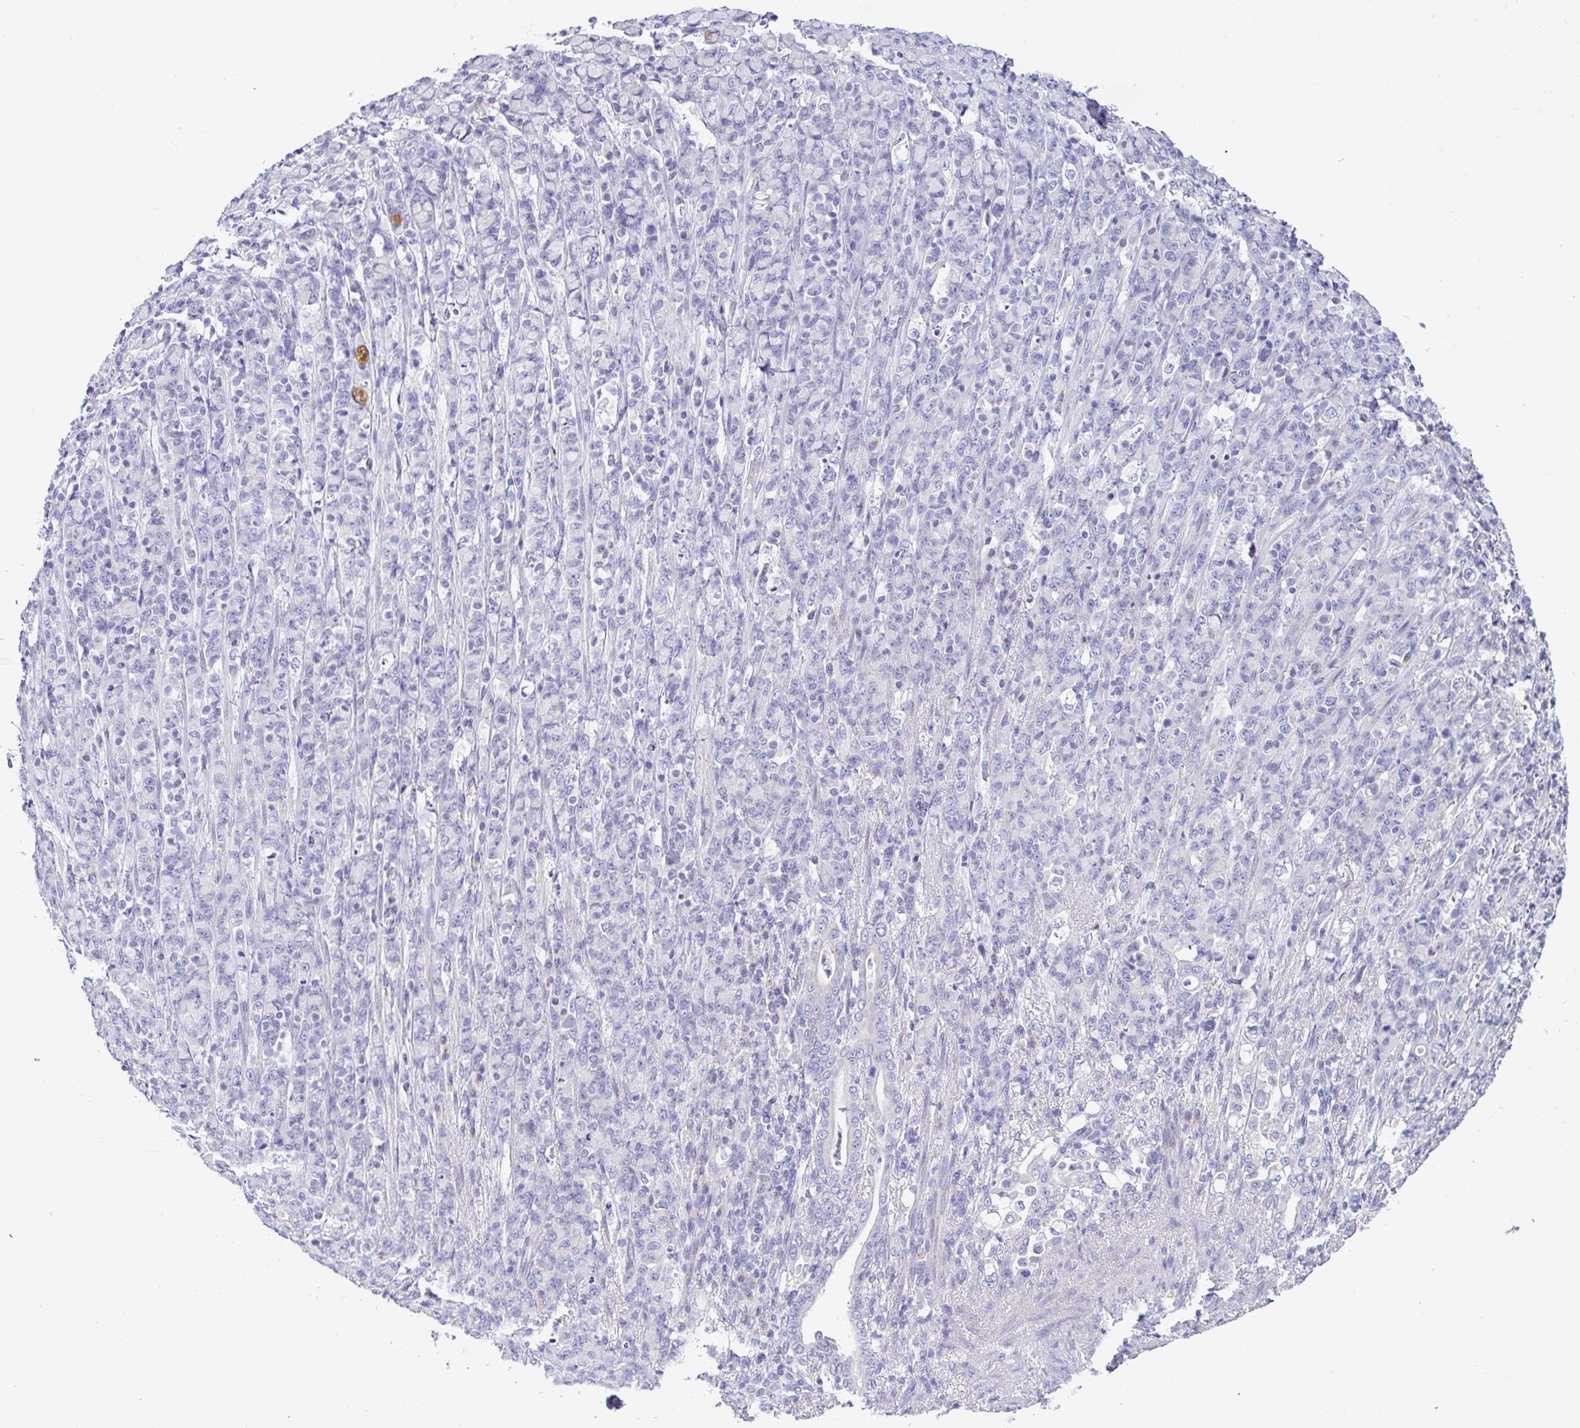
{"staining": {"intensity": "negative", "quantity": "none", "location": "none"}, "tissue": "stomach cancer", "cell_type": "Tumor cells", "image_type": "cancer", "snomed": [{"axis": "morphology", "description": "Normal tissue, NOS"}, {"axis": "morphology", "description": "Adenocarcinoma, NOS"}, {"axis": "topography", "description": "Stomach"}], "caption": "The IHC photomicrograph has no significant positivity in tumor cells of stomach adenocarcinoma tissue.", "gene": "SERPINE3", "patient": {"sex": "female", "age": 79}}